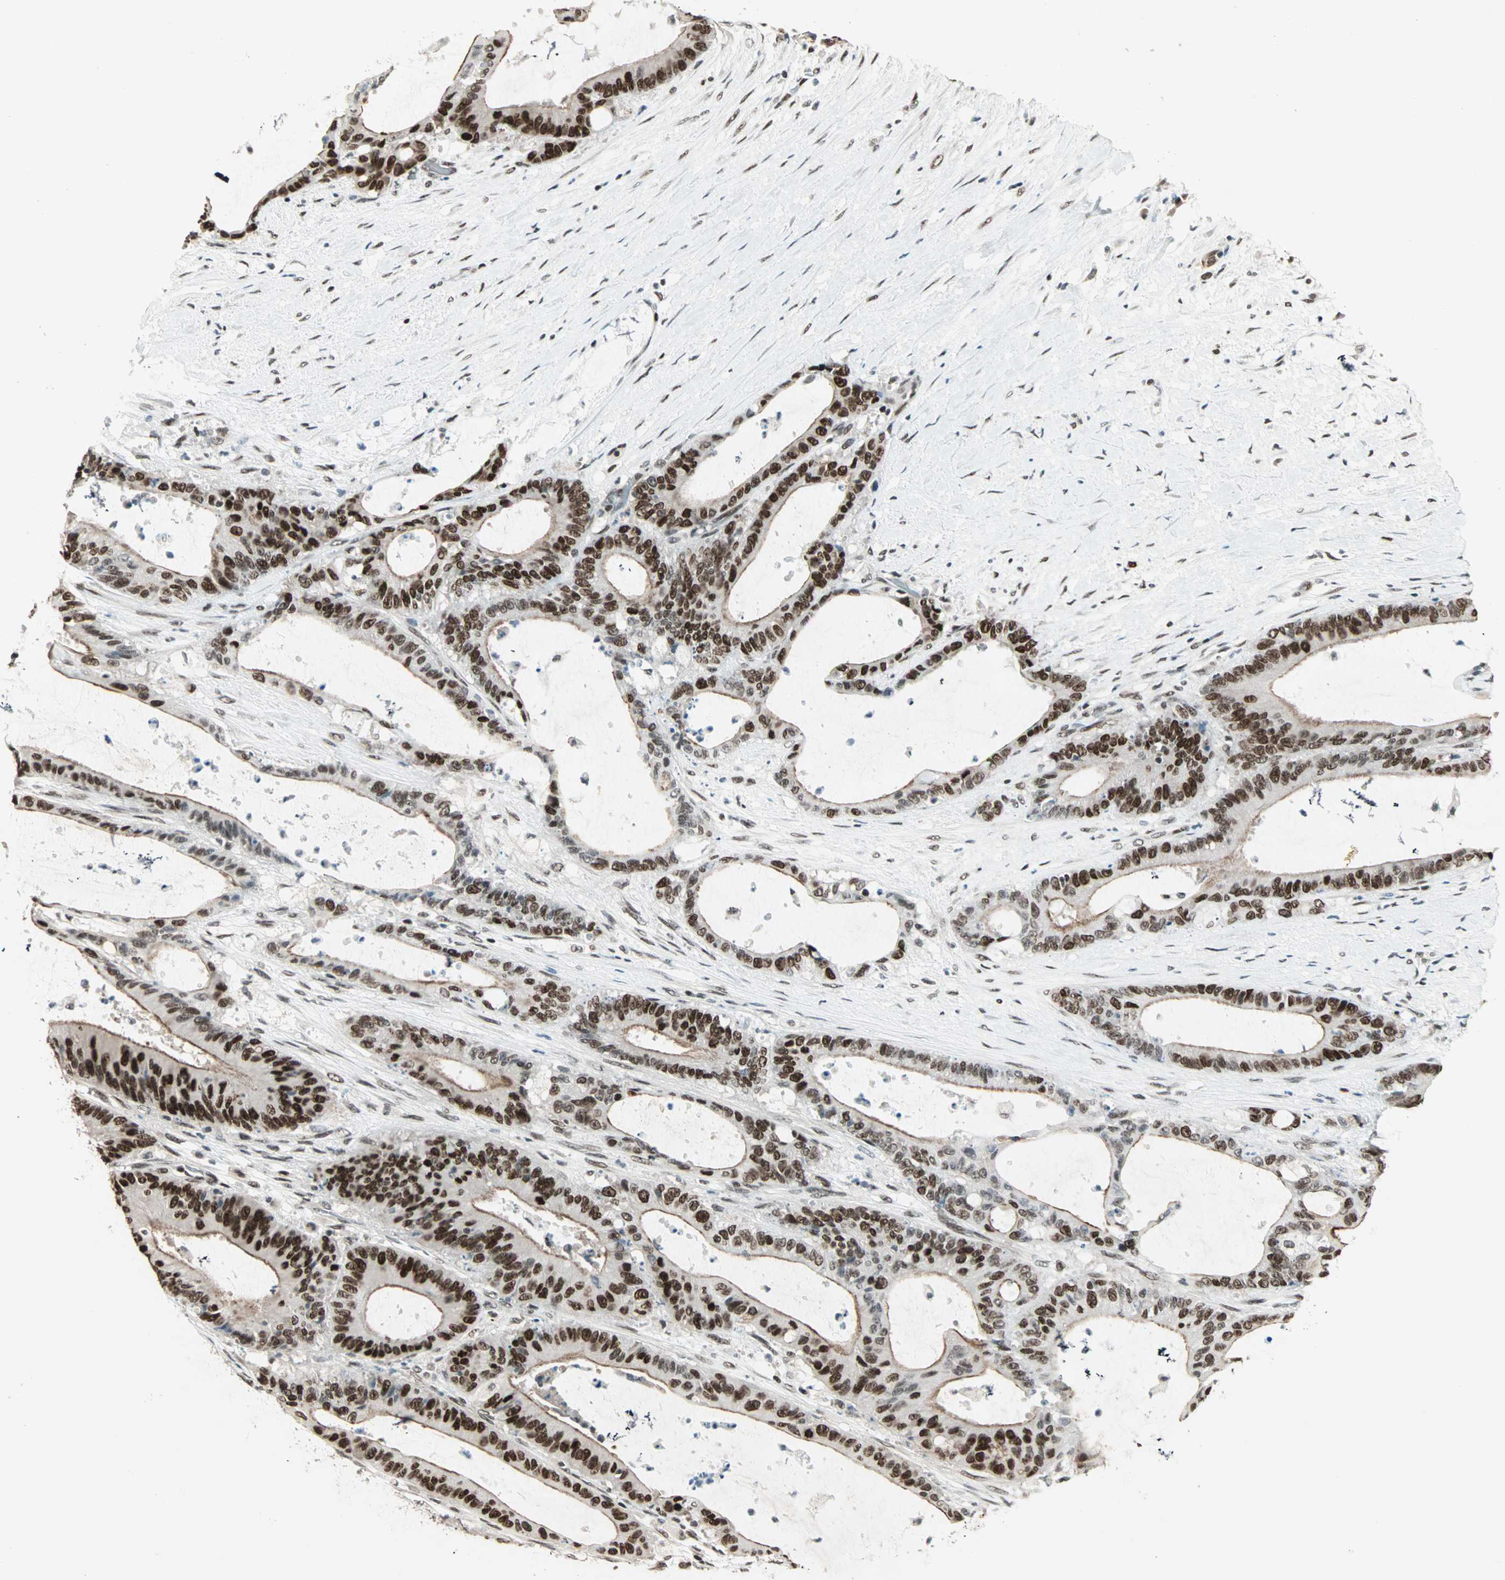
{"staining": {"intensity": "strong", "quantity": ">75%", "location": "cytoplasmic/membranous,nuclear"}, "tissue": "liver cancer", "cell_type": "Tumor cells", "image_type": "cancer", "snomed": [{"axis": "morphology", "description": "Cholangiocarcinoma"}, {"axis": "topography", "description": "Liver"}], "caption": "A high-resolution histopathology image shows IHC staining of cholangiocarcinoma (liver), which shows strong cytoplasmic/membranous and nuclear staining in approximately >75% of tumor cells.", "gene": "MDC1", "patient": {"sex": "female", "age": 73}}